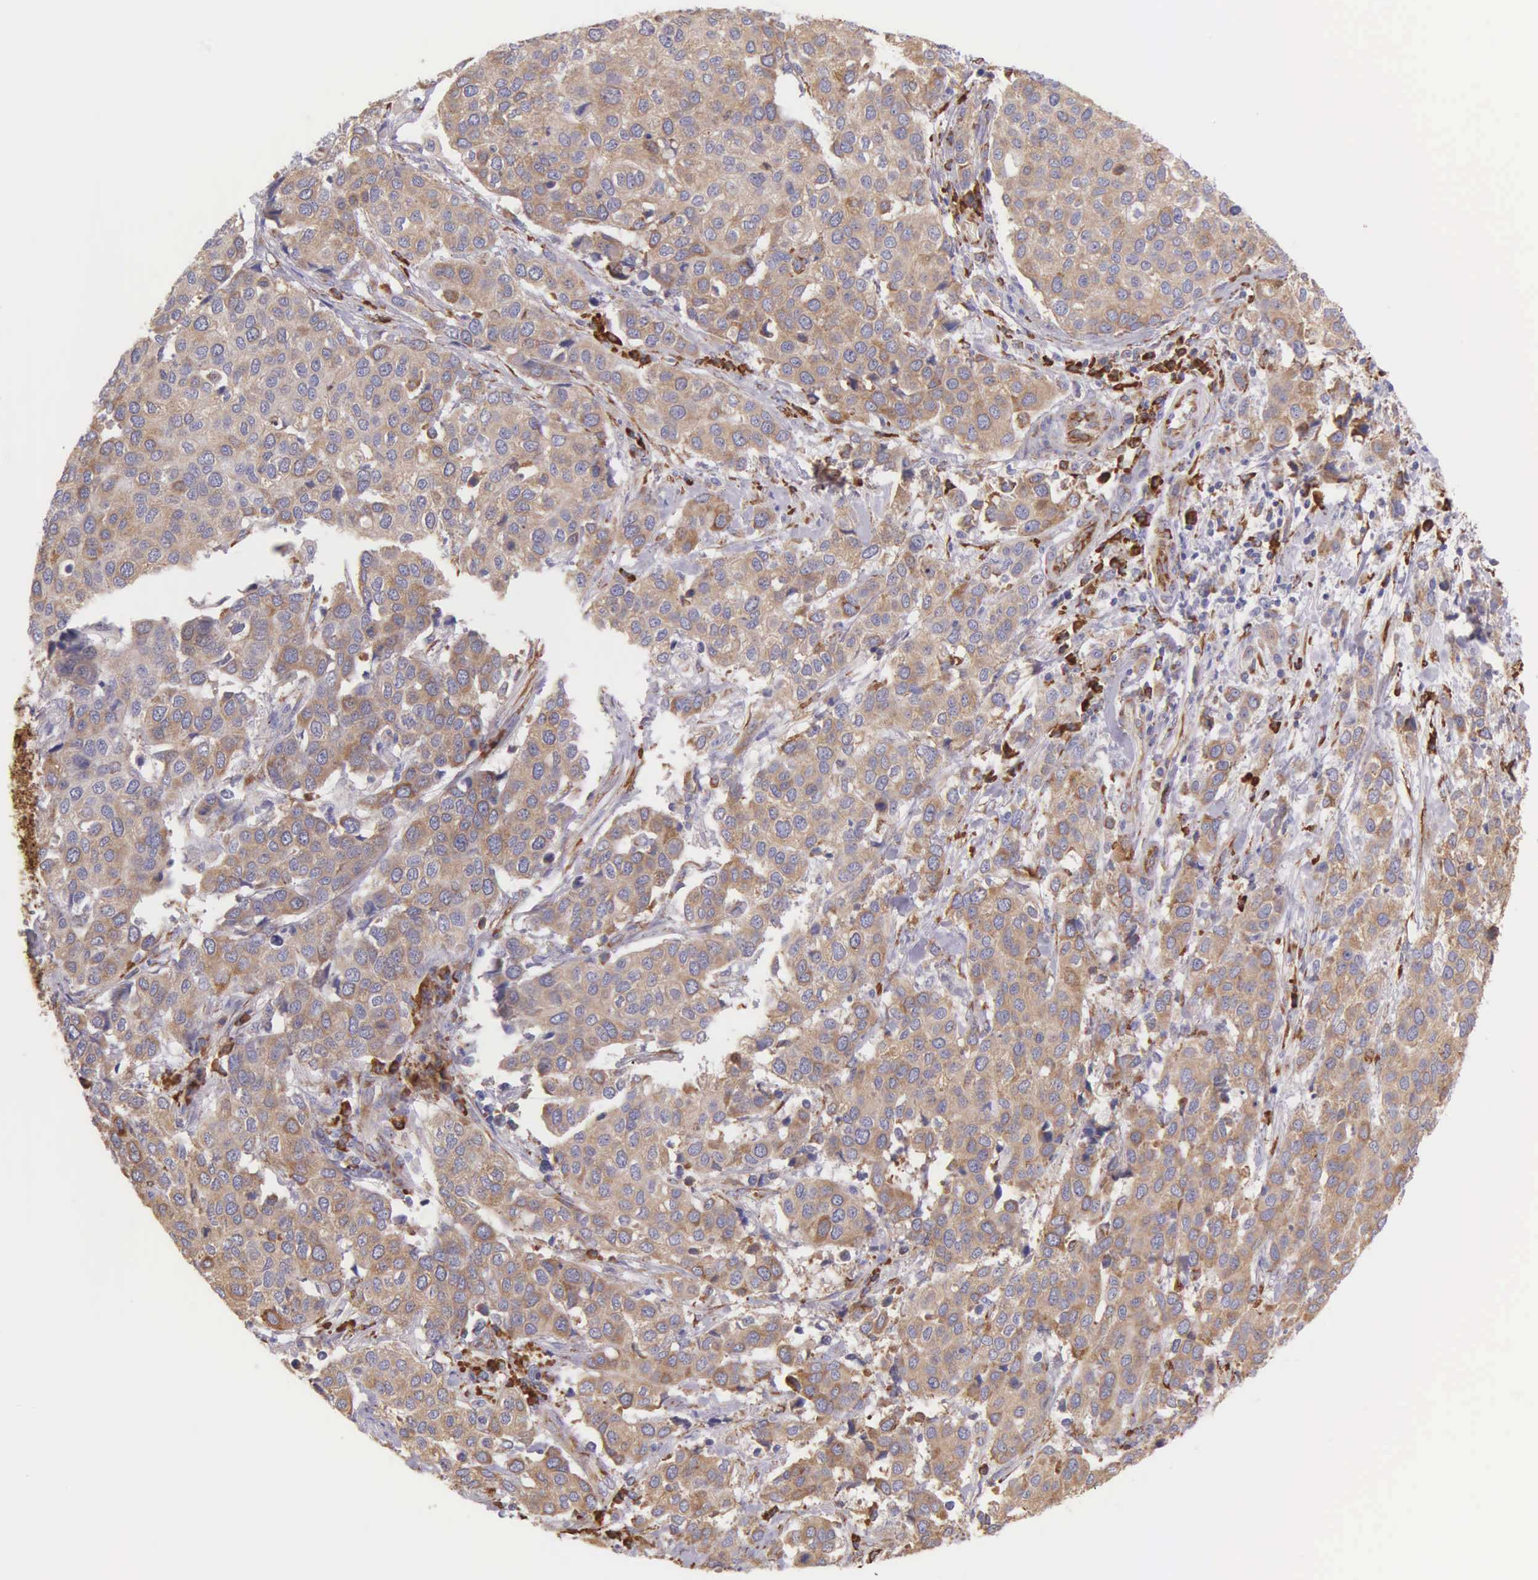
{"staining": {"intensity": "moderate", "quantity": ">75%", "location": "cytoplasmic/membranous"}, "tissue": "cervical cancer", "cell_type": "Tumor cells", "image_type": "cancer", "snomed": [{"axis": "morphology", "description": "Squamous cell carcinoma, NOS"}, {"axis": "topography", "description": "Cervix"}], "caption": "A histopathology image of human squamous cell carcinoma (cervical) stained for a protein exhibits moderate cytoplasmic/membranous brown staining in tumor cells. The staining was performed using DAB (3,3'-diaminobenzidine) to visualize the protein expression in brown, while the nuclei were stained in blue with hematoxylin (Magnification: 20x).", "gene": "CKAP4", "patient": {"sex": "female", "age": 54}}